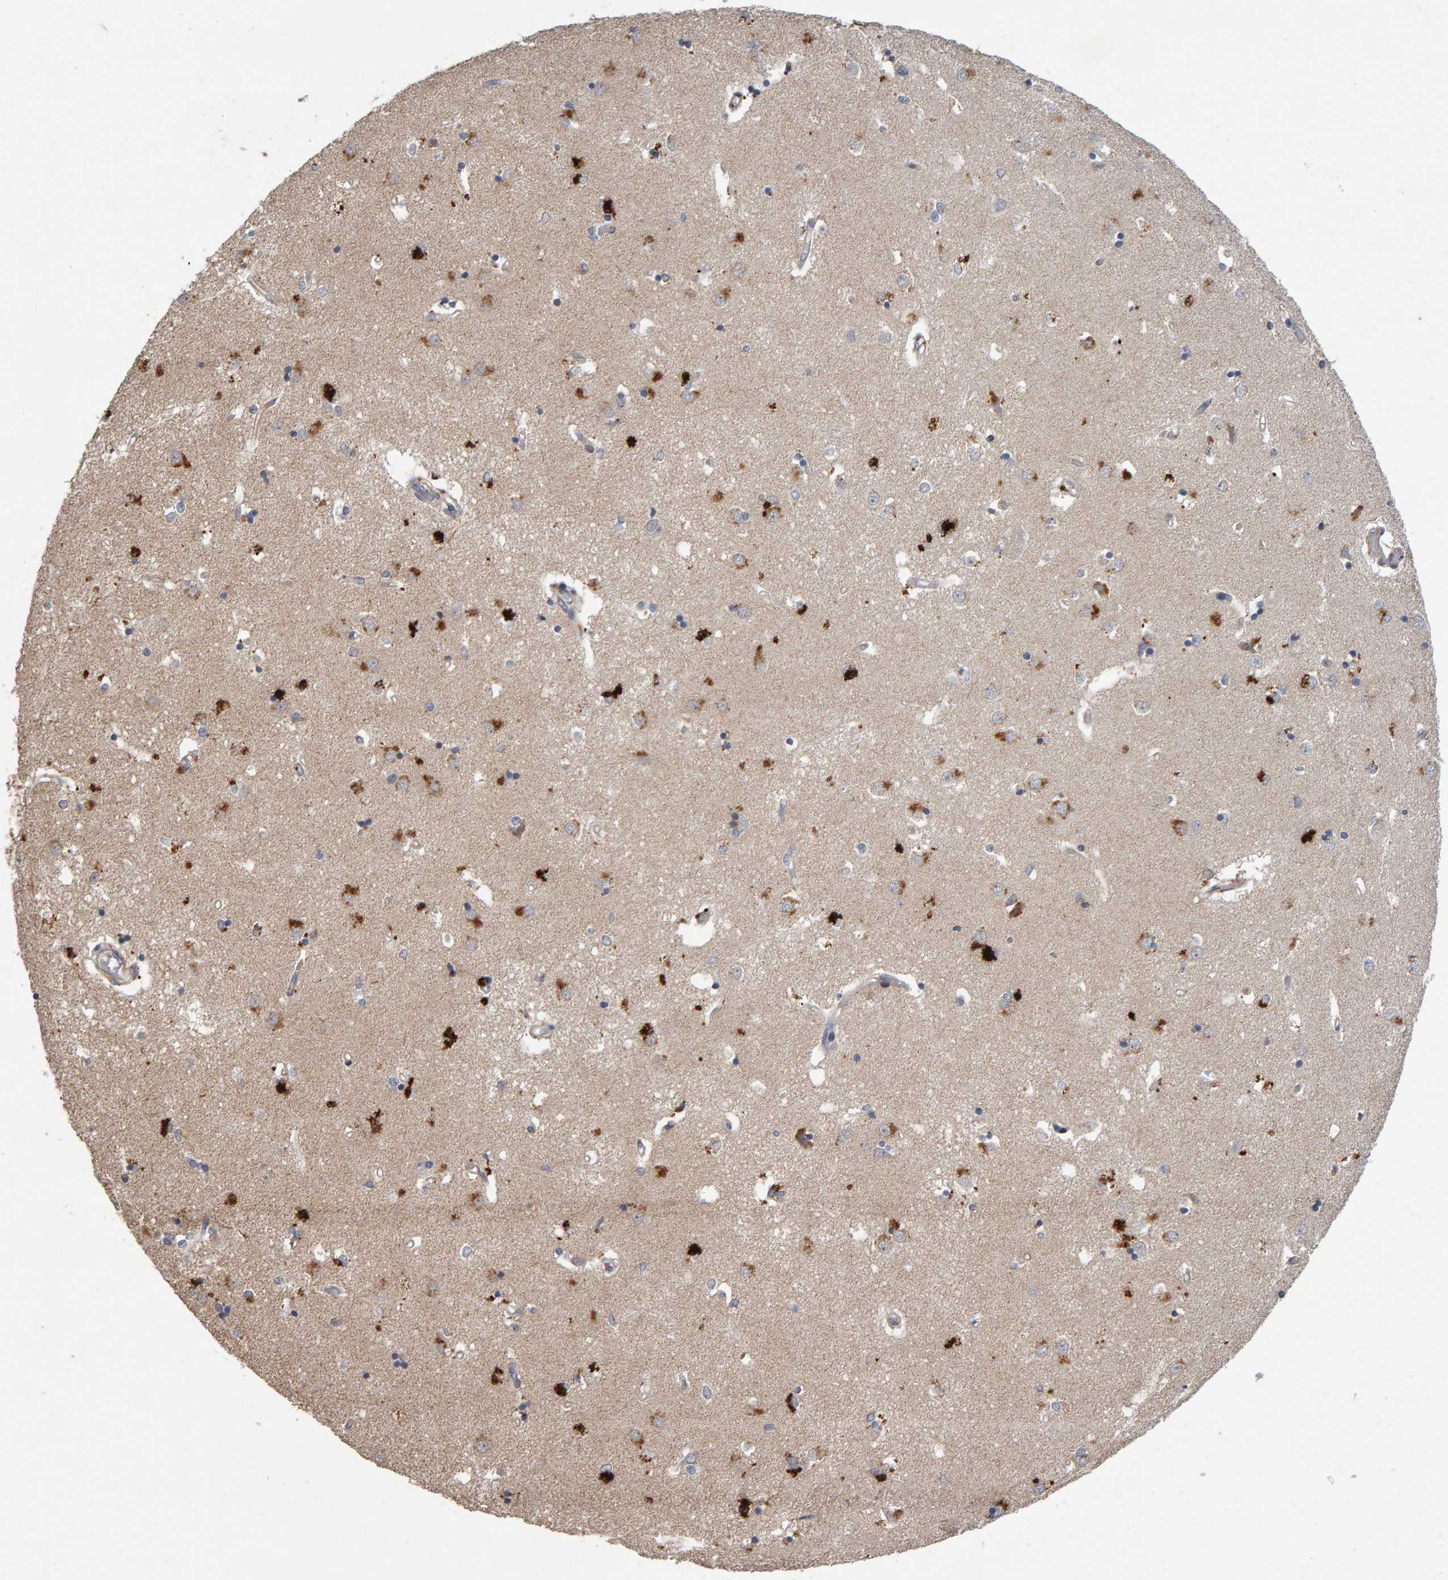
{"staining": {"intensity": "moderate", "quantity": "<25%", "location": "cytoplasmic/membranous"}, "tissue": "caudate", "cell_type": "Glial cells", "image_type": "normal", "snomed": [{"axis": "morphology", "description": "Normal tissue, NOS"}, {"axis": "topography", "description": "Lateral ventricle wall"}], "caption": "An immunohistochemistry (IHC) histopathology image of unremarkable tissue is shown. Protein staining in brown highlights moderate cytoplasmic/membranous positivity in caudate within glial cells.", "gene": "COASY", "patient": {"sex": "male", "age": 45}}